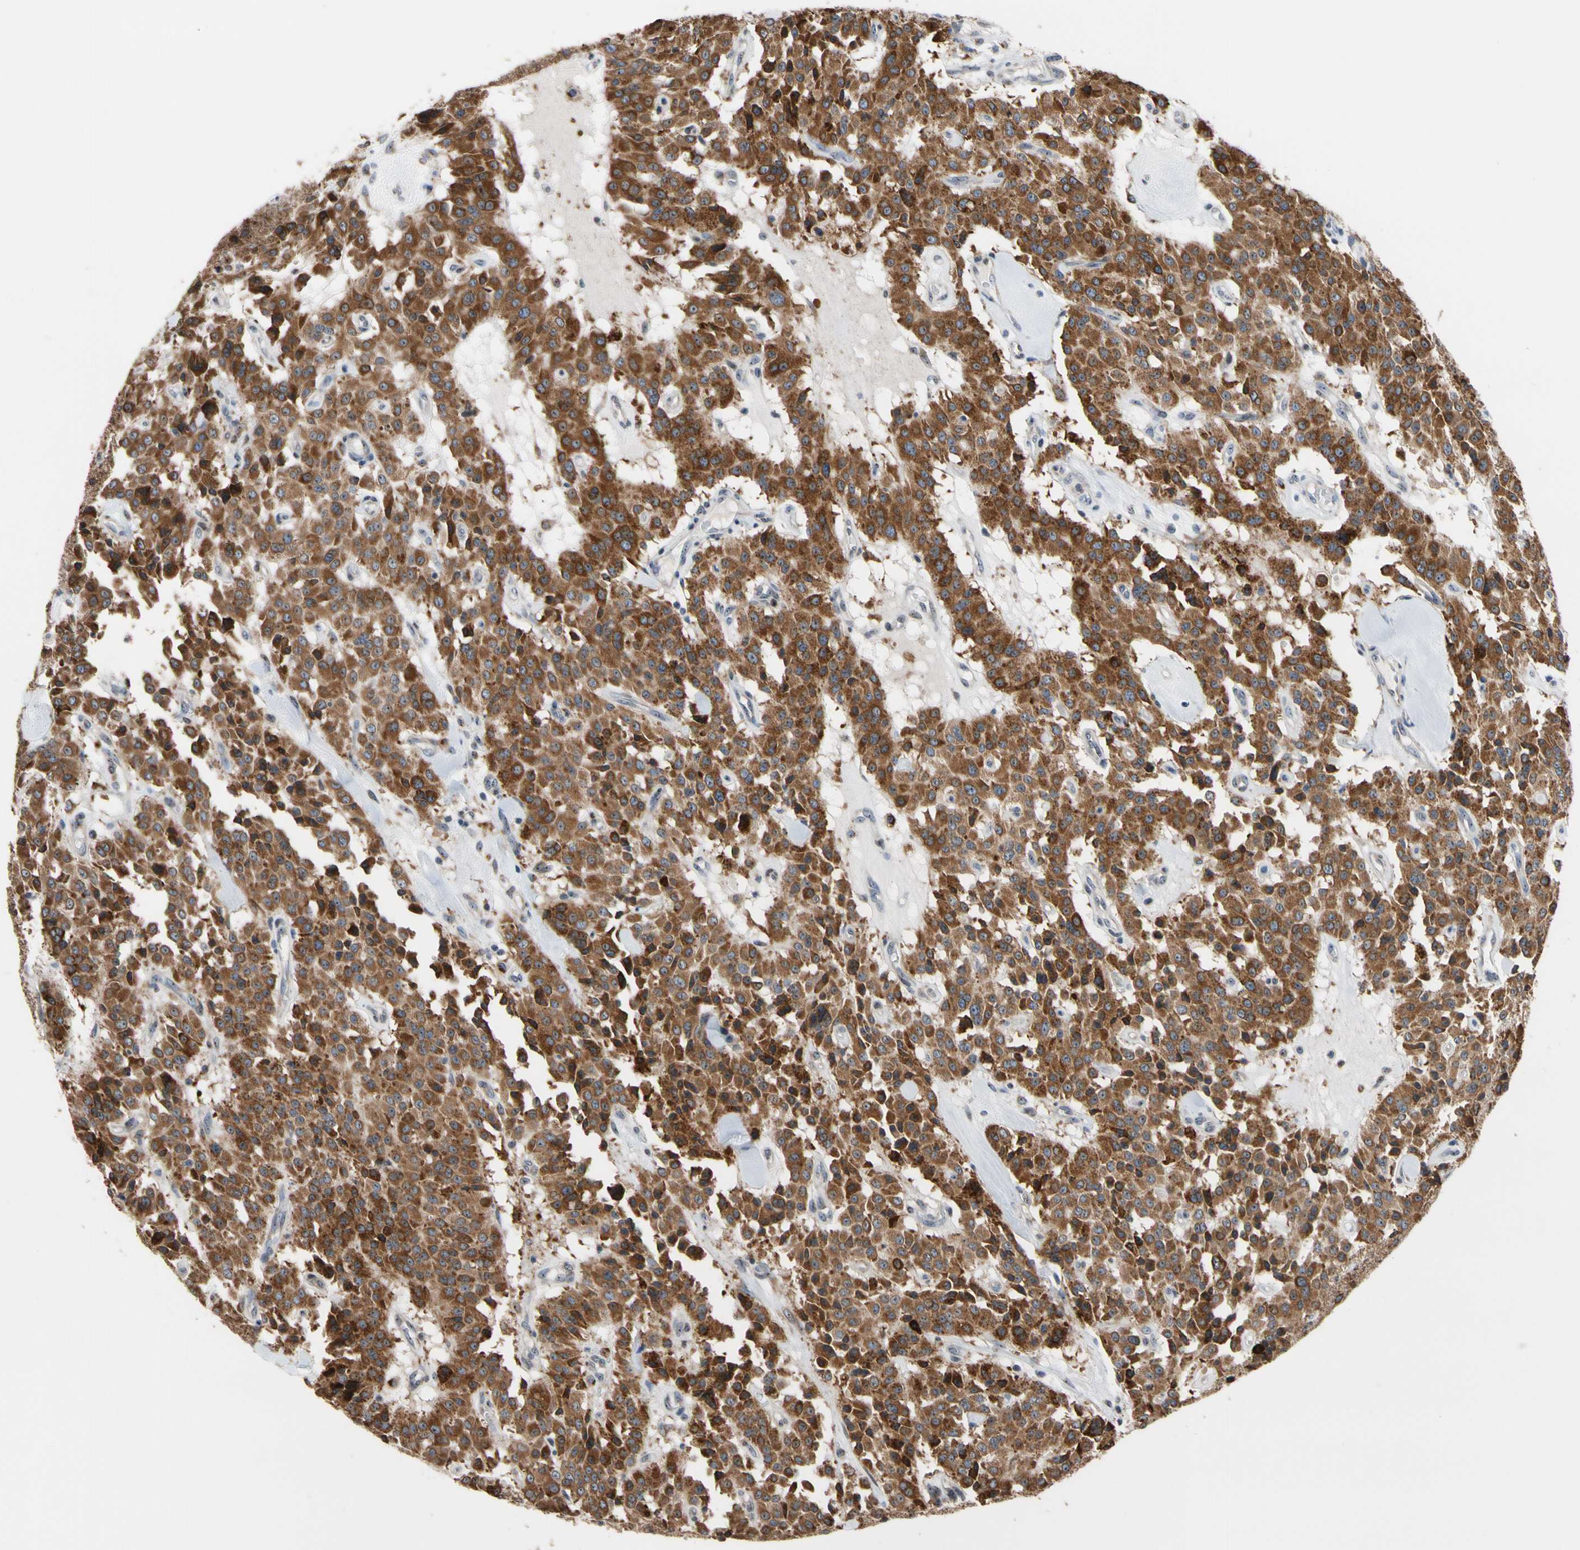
{"staining": {"intensity": "strong", "quantity": ">75%", "location": "cytoplasmic/membranous"}, "tissue": "carcinoid", "cell_type": "Tumor cells", "image_type": "cancer", "snomed": [{"axis": "morphology", "description": "Carcinoid, malignant, NOS"}, {"axis": "topography", "description": "Lung"}], "caption": "Immunohistochemical staining of malignant carcinoid displays high levels of strong cytoplasmic/membranous positivity in approximately >75% of tumor cells.", "gene": "TMED7", "patient": {"sex": "male", "age": 30}}